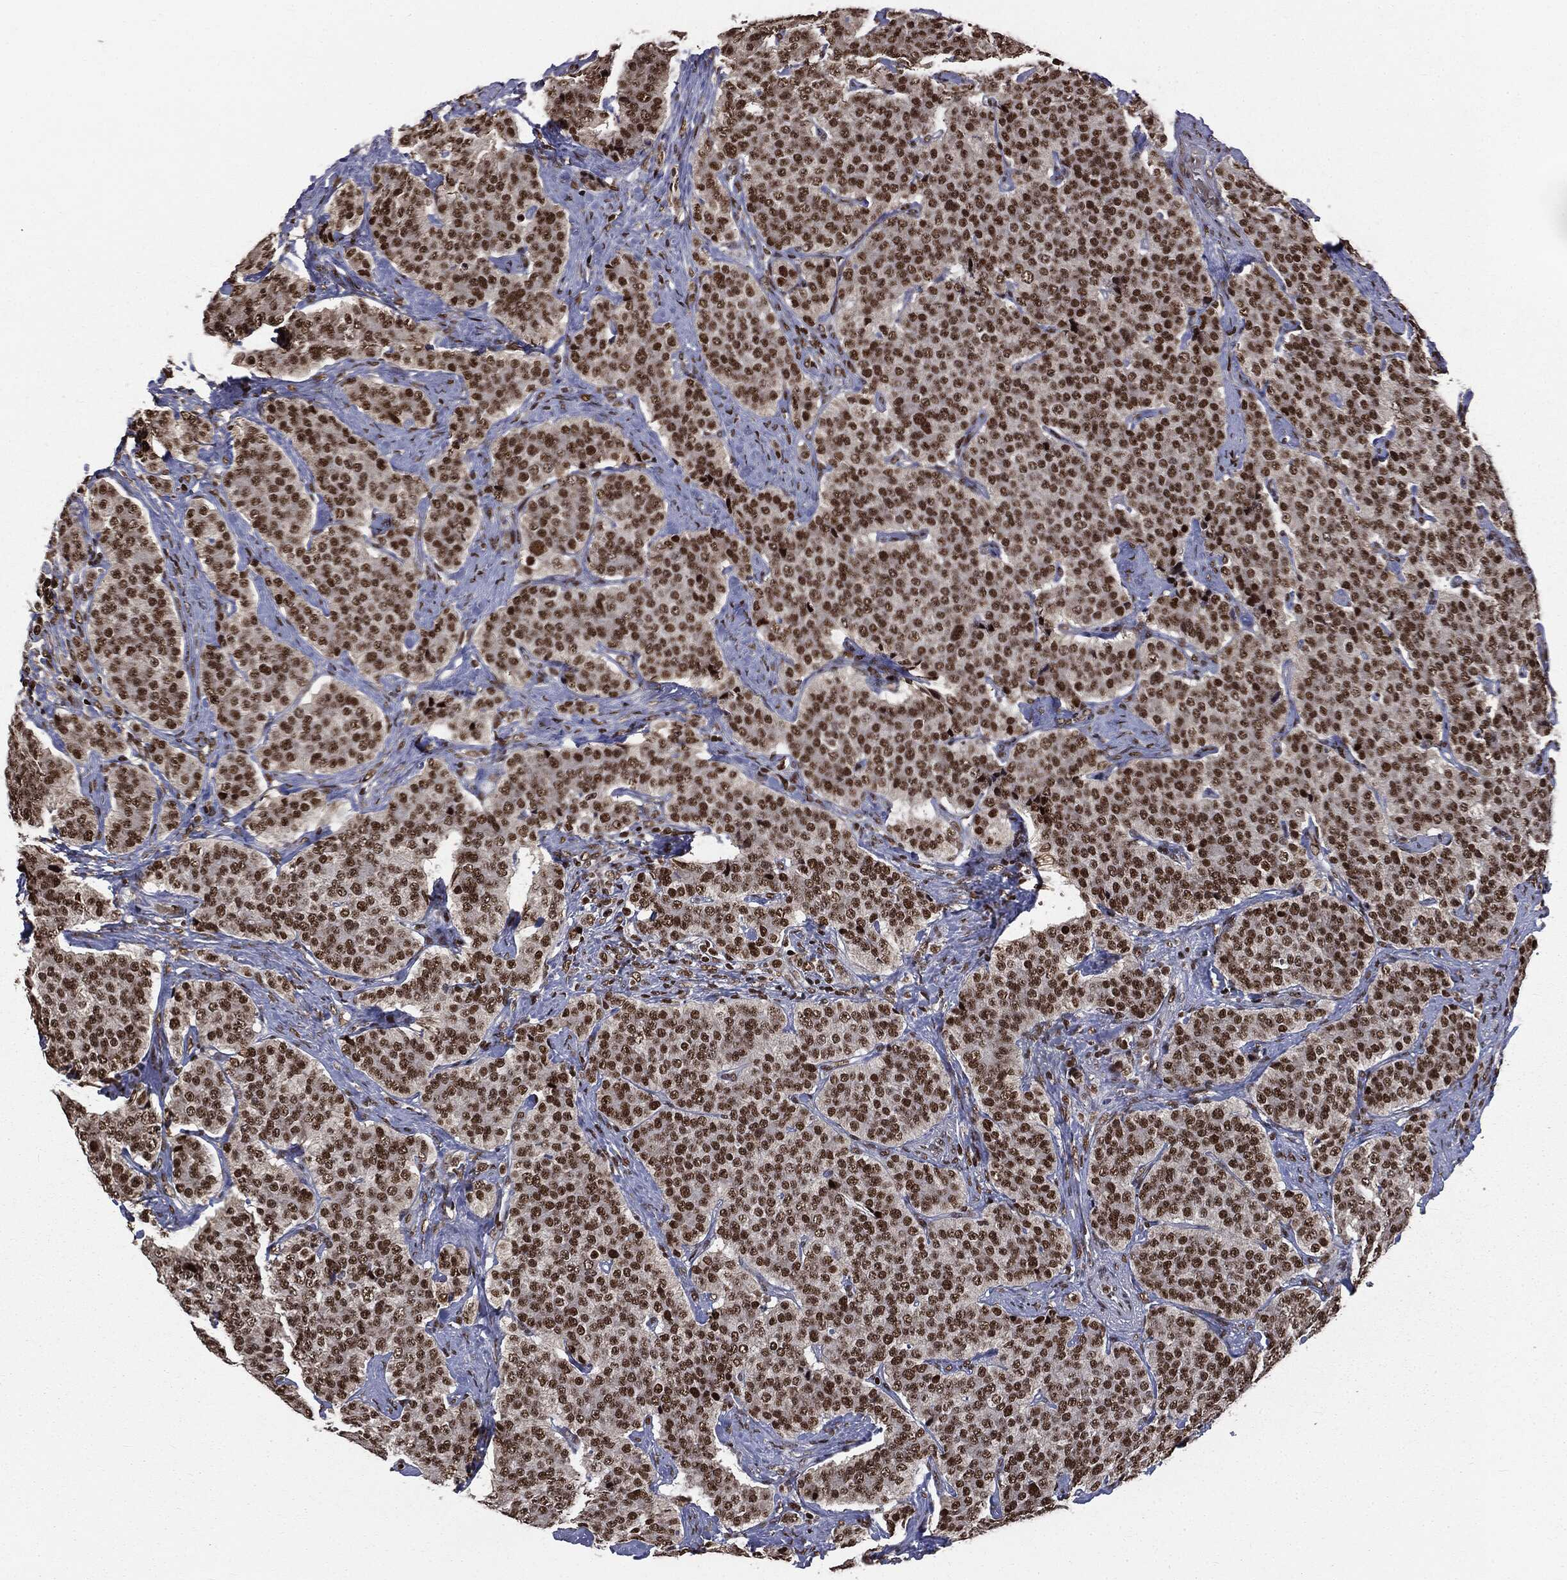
{"staining": {"intensity": "strong", "quantity": ">75%", "location": "nuclear"}, "tissue": "carcinoid", "cell_type": "Tumor cells", "image_type": "cancer", "snomed": [{"axis": "morphology", "description": "Carcinoid, malignant, NOS"}, {"axis": "topography", "description": "Small intestine"}], "caption": "A high amount of strong nuclear staining is present in approximately >75% of tumor cells in malignant carcinoid tissue.", "gene": "DPH2", "patient": {"sex": "female", "age": 58}}